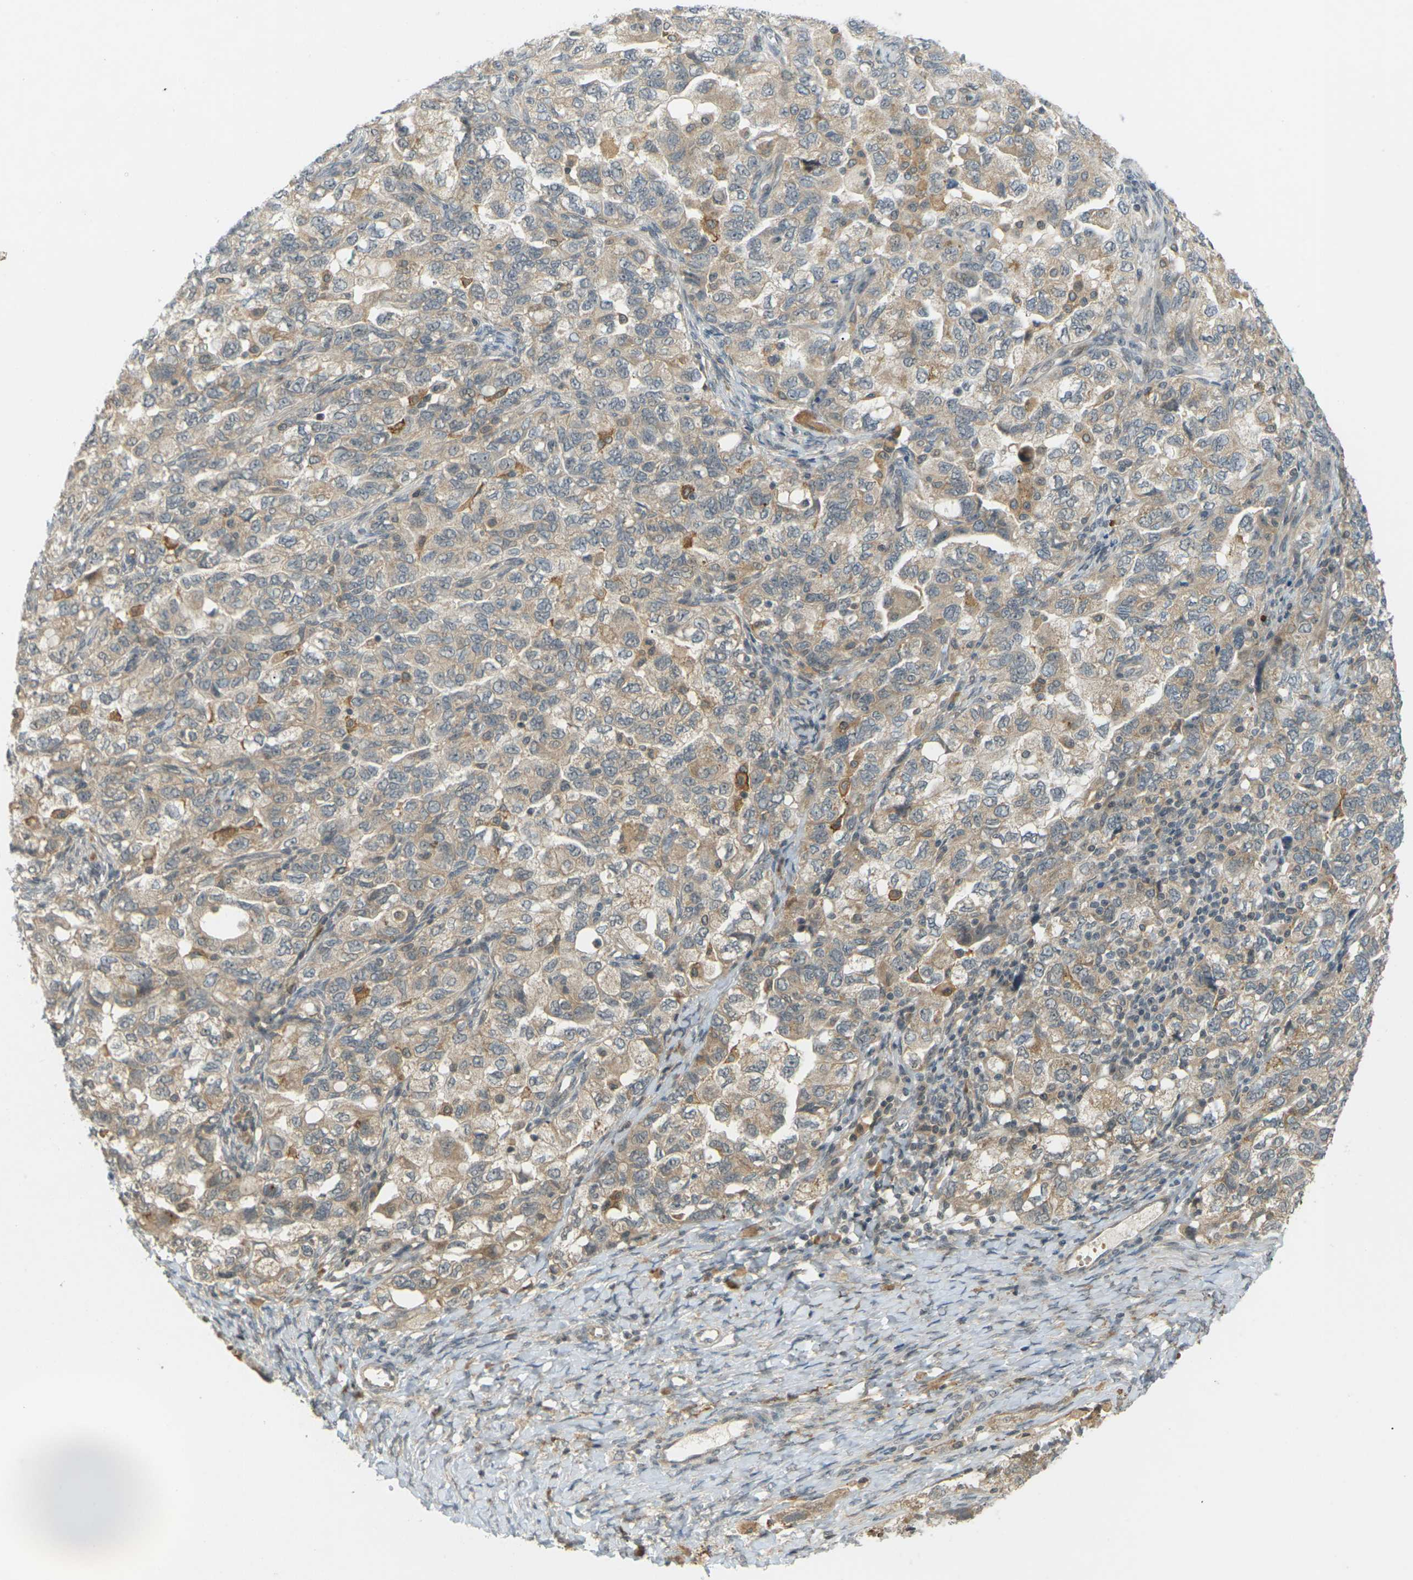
{"staining": {"intensity": "weak", "quantity": ">75%", "location": "cytoplasmic/membranous"}, "tissue": "ovarian cancer", "cell_type": "Tumor cells", "image_type": "cancer", "snomed": [{"axis": "morphology", "description": "Carcinoma, NOS"}, {"axis": "morphology", "description": "Cystadenocarcinoma, serous, NOS"}, {"axis": "topography", "description": "Ovary"}], "caption": "Ovarian cancer (carcinoma) was stained to show a protein in brown. There is low levels of weak cytoplasmic/membranous expression in about >75% of tumor cells.", "gene": "SOCS6", "patient": {"sex": "female", "age": 69}}